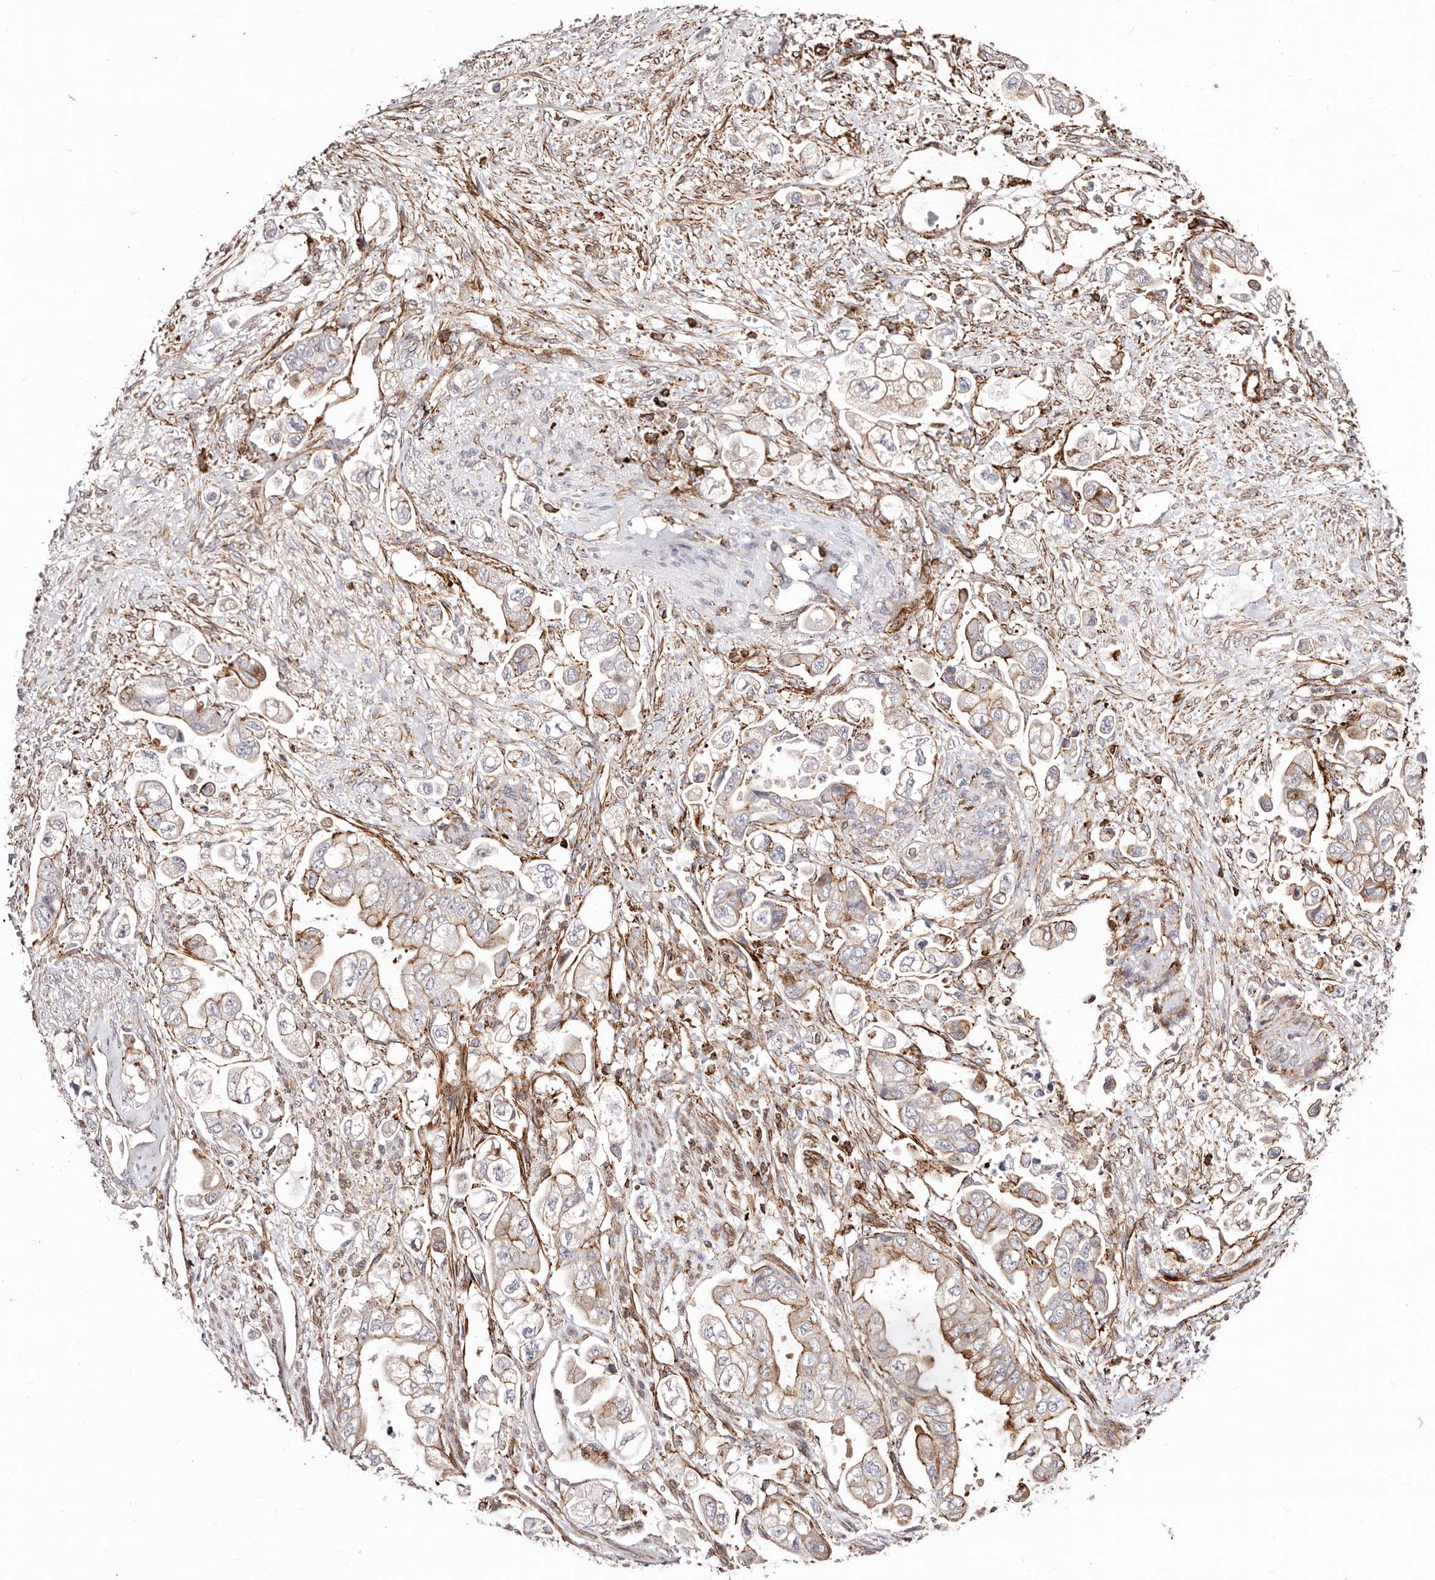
{"staining": {"intensity": "moderate", "quantity": "25%-75%", "location": "cytoplasmic/membranous"}, "tissue": "stomach cancer", "cell_type": "Tumor cells", "image_type": "cancer", "snomed": [{"axis": "morphology", "description": "Adenocarcinoma, NOS"}, {"axis": "topography", "description": "Stomach"}], "caption": "This micrograph demonstrates immunohistochemistry staining of human stomach adenocarcinoma, with medium moderate cytoplasmic/membranous expression in approximately 25%-75% of tumor cells.", "gene": "PTPN22", "patient": {"sex": "male", "age": 62}}